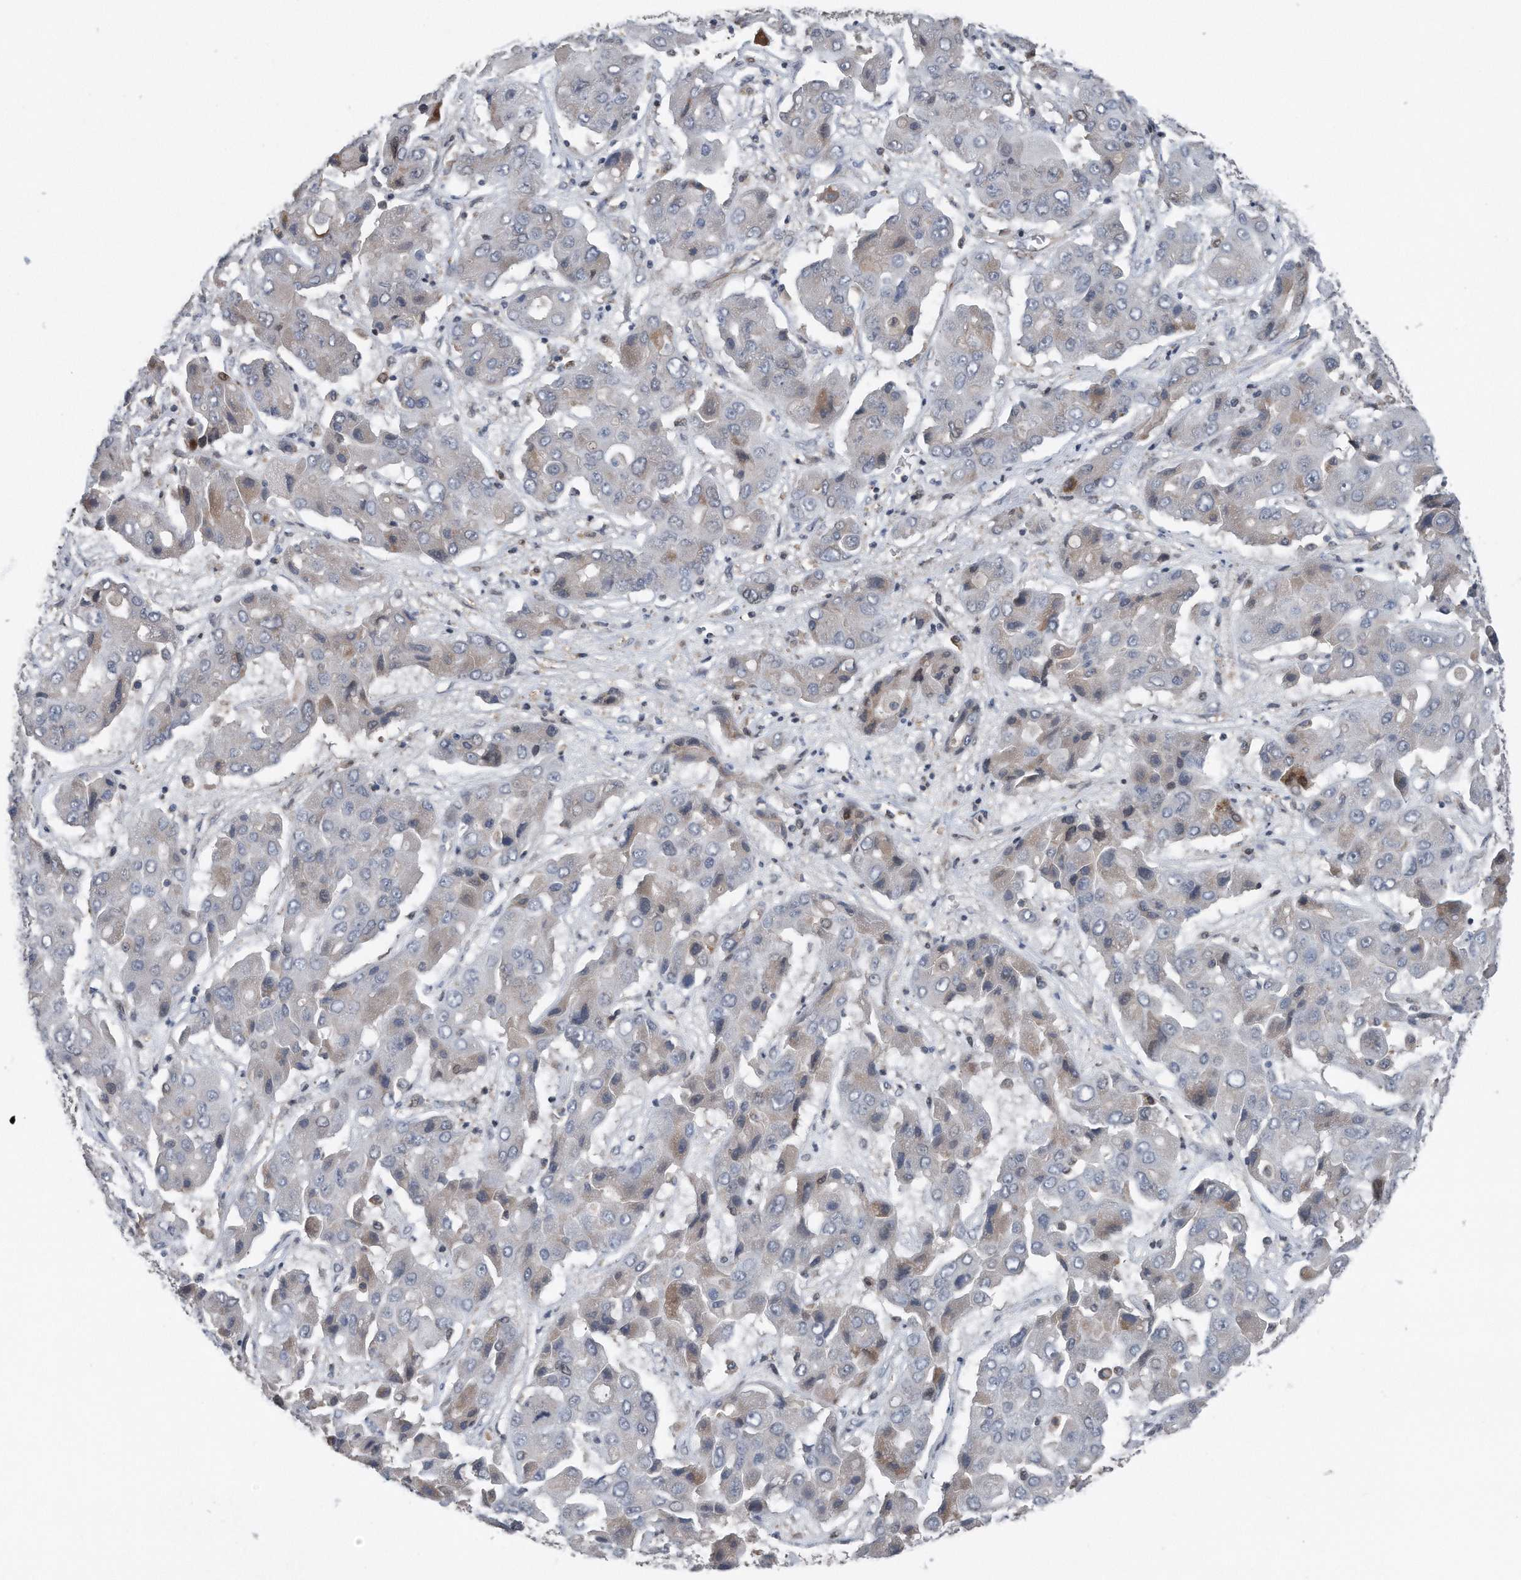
{"staining": {"intensity": "weak", "quantity": "25%-75%", "location": "cytoplasmic/membranous"}, "tissue": "liver cancer", "cell_type": "Tumor cells", "image_type": "cancer", "snomed": [{"axis": "morphology", "description": "Cholangiocarcinoma"}, {"axis": "topography", "description": "Liver"}], "caption": "Immunohistochemical staining of human liver cancer (cholangiocarcinoma) shows low levels of weak cytoplasmic/membranous staining in approximately 25%-75% of tumor cells. The staining is performed using DAB brown chromogen to label protein expression. The nuclei are counter-stained blue using hematoxylin.", "gene": "DST", "patient": {"sex": "male", "age": 67}}